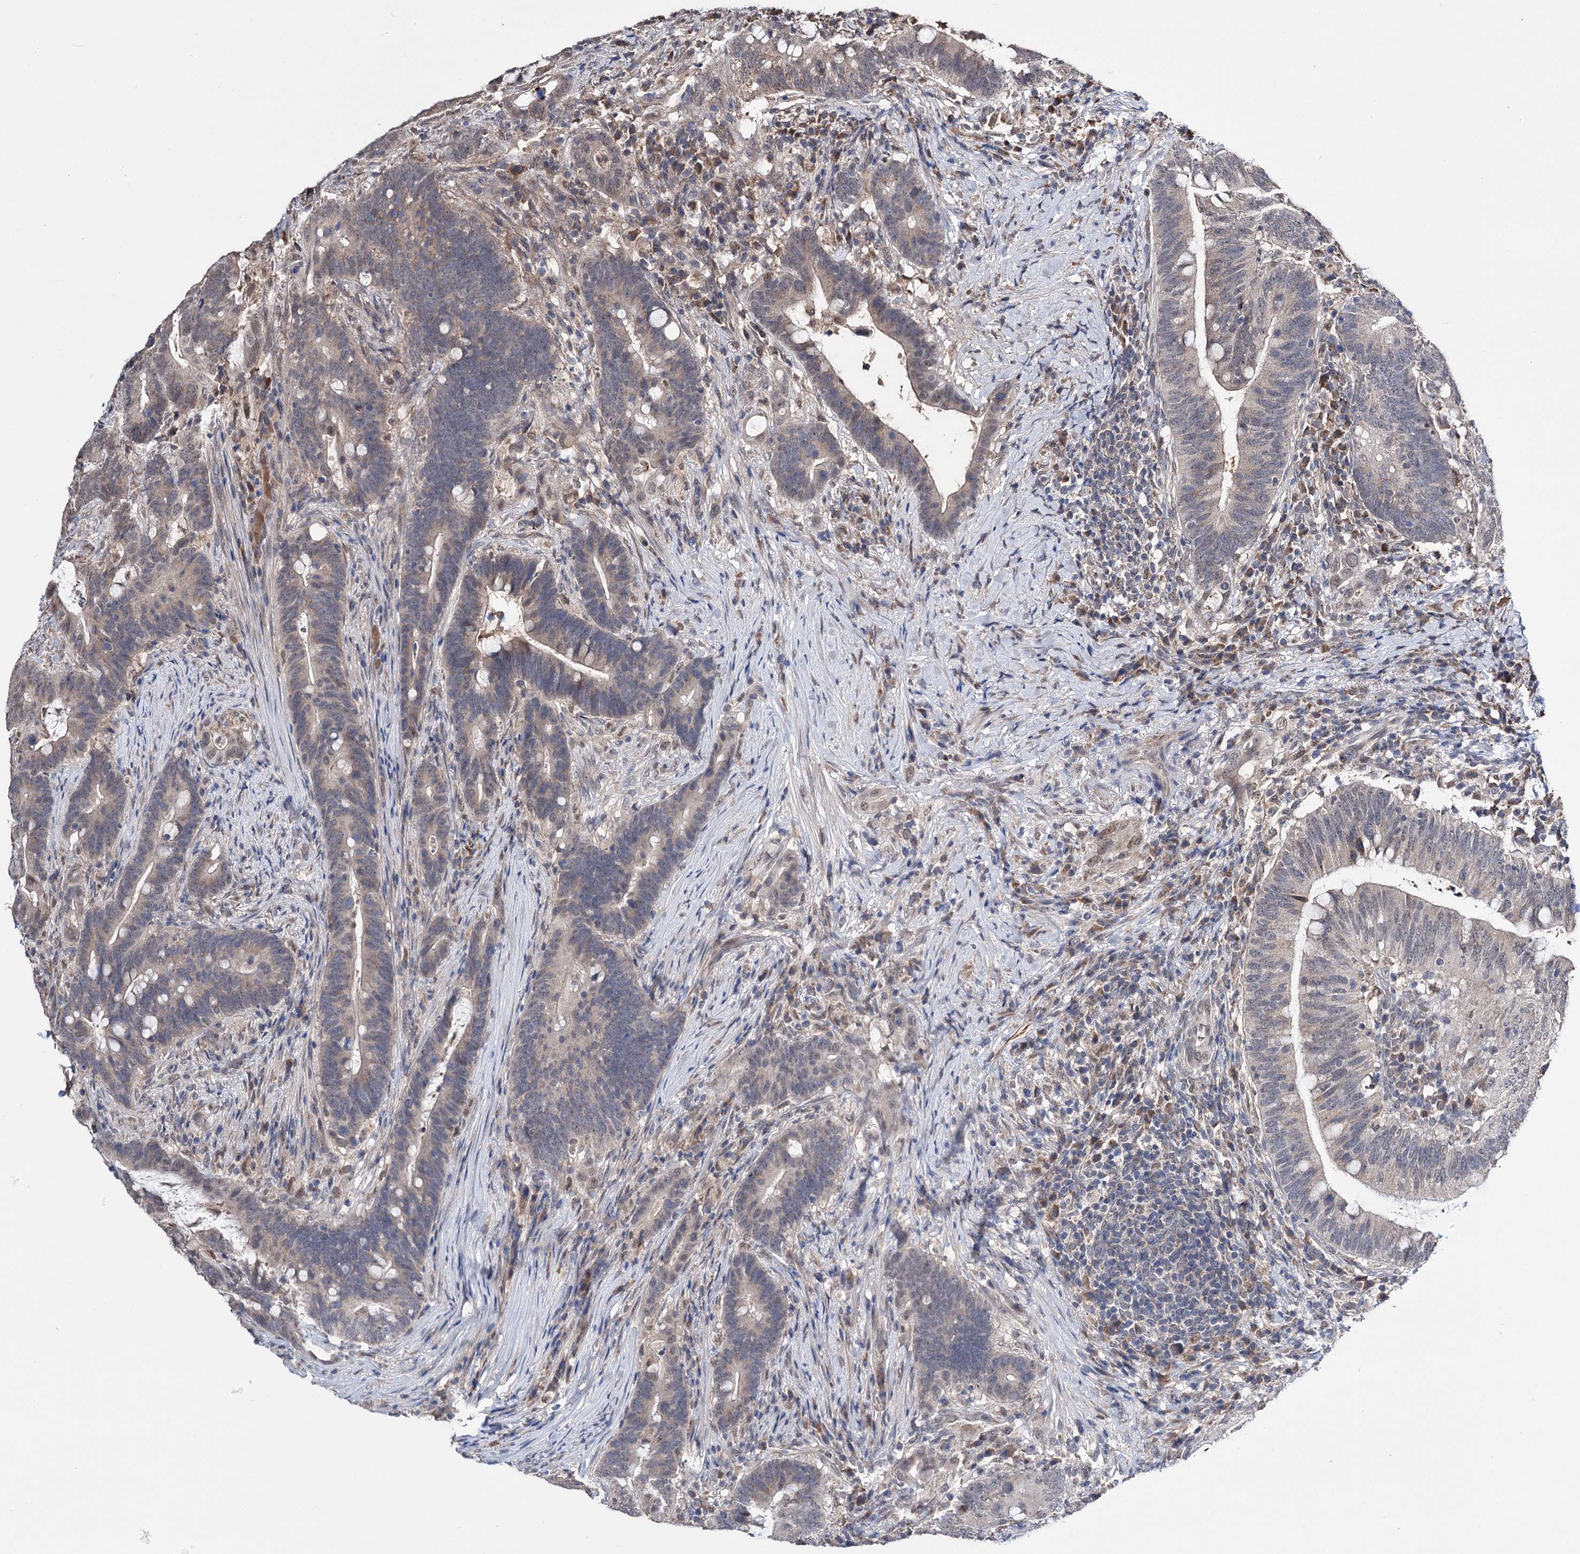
{"staining": {"intensity": "weak", "quantity": "<25%", "location": "cytoplasmic/membranous"}, "tissue": "colorectal cancer", "cell_type": "Tumor cells", "image_type": "cancer", "snomed": [{"axis": "morphology", "description": "Adenocarcinoma, NOS"}, {"axis": "topography", "description": "Colon"}], "caption": "Tumor cells are negative for brown protein staining in colorectal adenocarcinoma.", "gene": "CLPB", "patient": {"sex": "female", "age": 66}}